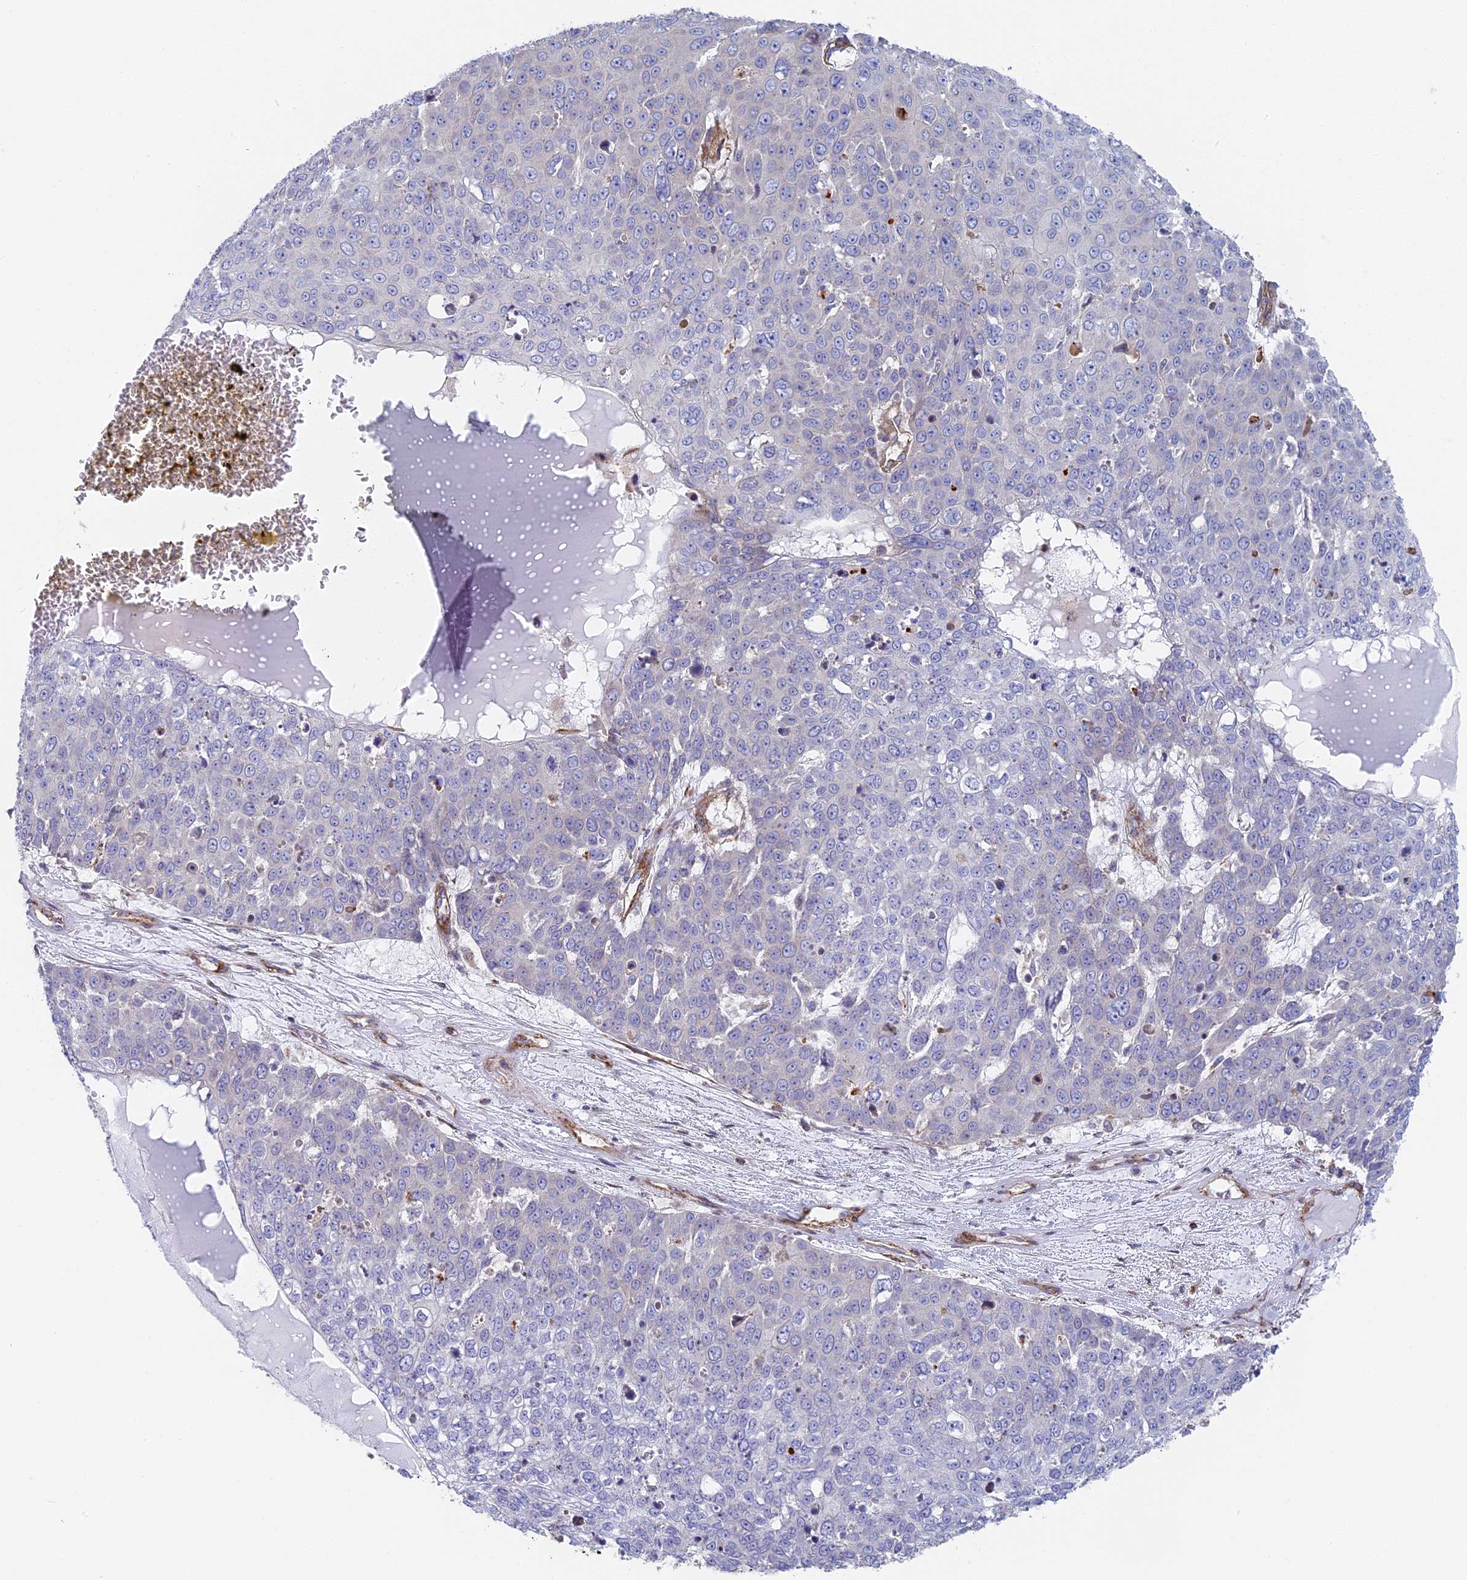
{"staining": {"intensity": "negative", "quantity": "none", "location": "none"}, "tissue": "skin cancer", "cell_type": "Tumor cells", "image_type": "cancer", "snomed": [{"axis": "morphology", "description": "Squamous cell carcinoma, NOS"}, {"axis": "topography", "description": "Skin"}], "caption": "The micrograph shows no staining of tumor cells in skin squamous cell carcinoma. Nuclei are stained in blue.", "gene": "DDA1", "patient": {"sex": "male", "age": 71}}